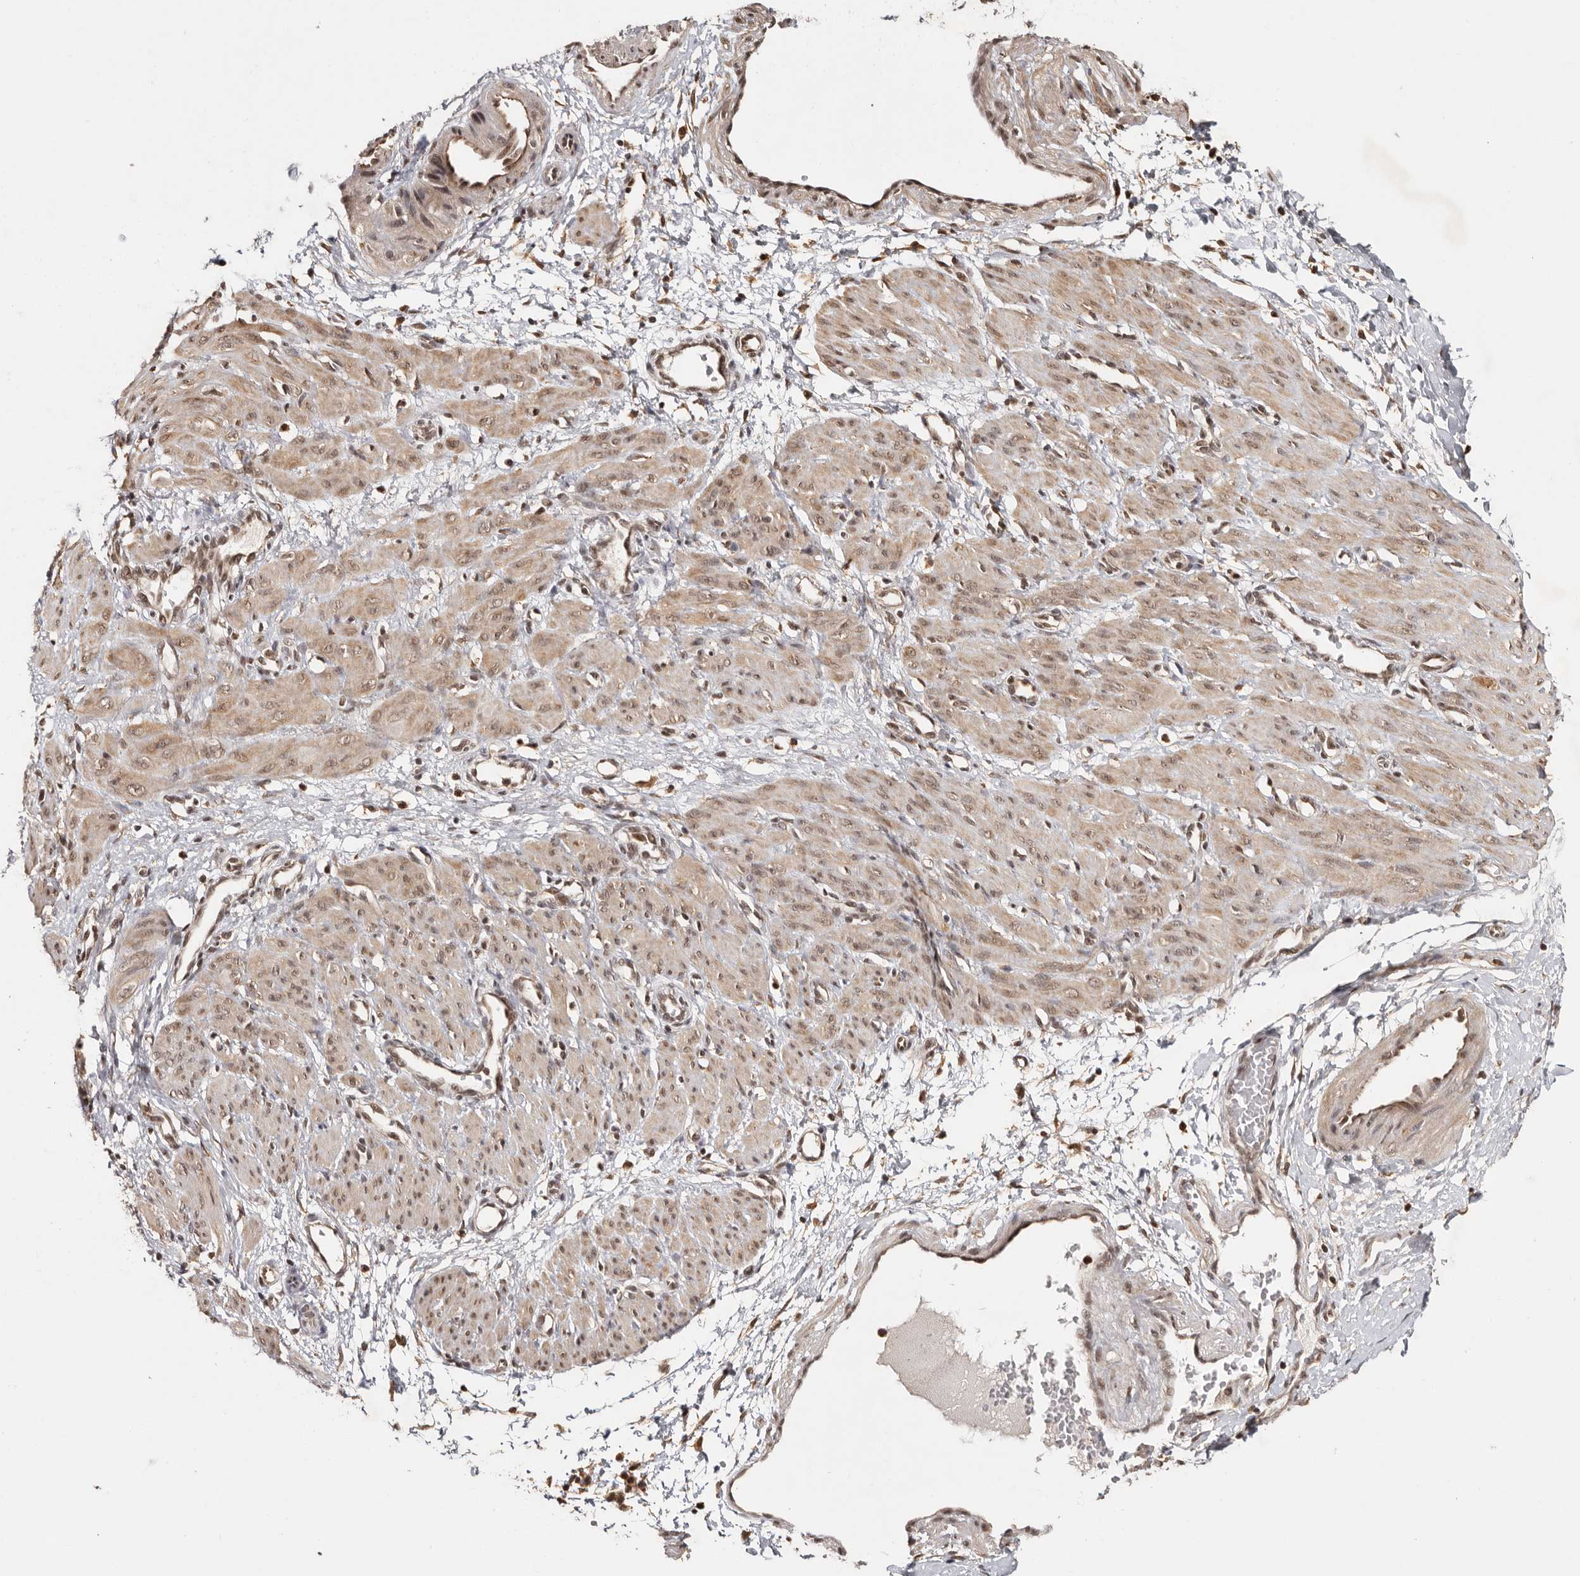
{"staining": {"intensity": "weak", "quantity": ">75%", "location": "cytoplasmic/membranous,nuclear"}, "tissue": "smooth muscle", "cell_type": "Smooth muscle cells", "image_type": "normal", "snomed": [{"axis": "morphology", "description": "Normal tissue, NOS"}, {"axis": "topography", "description": "Endometrium"}], "caption": "Immunohistochemical staining of unremarkable human smooth muscle displays low levels of weak cytoplasmic/membranous,nuclear positivity in about >75% of smooth muscle cells. The protein of interest is shown in brown color, while the nuclei are stained blue.", "gene": "ZNF83", "patient": {"sex": "female", "age": 33}}